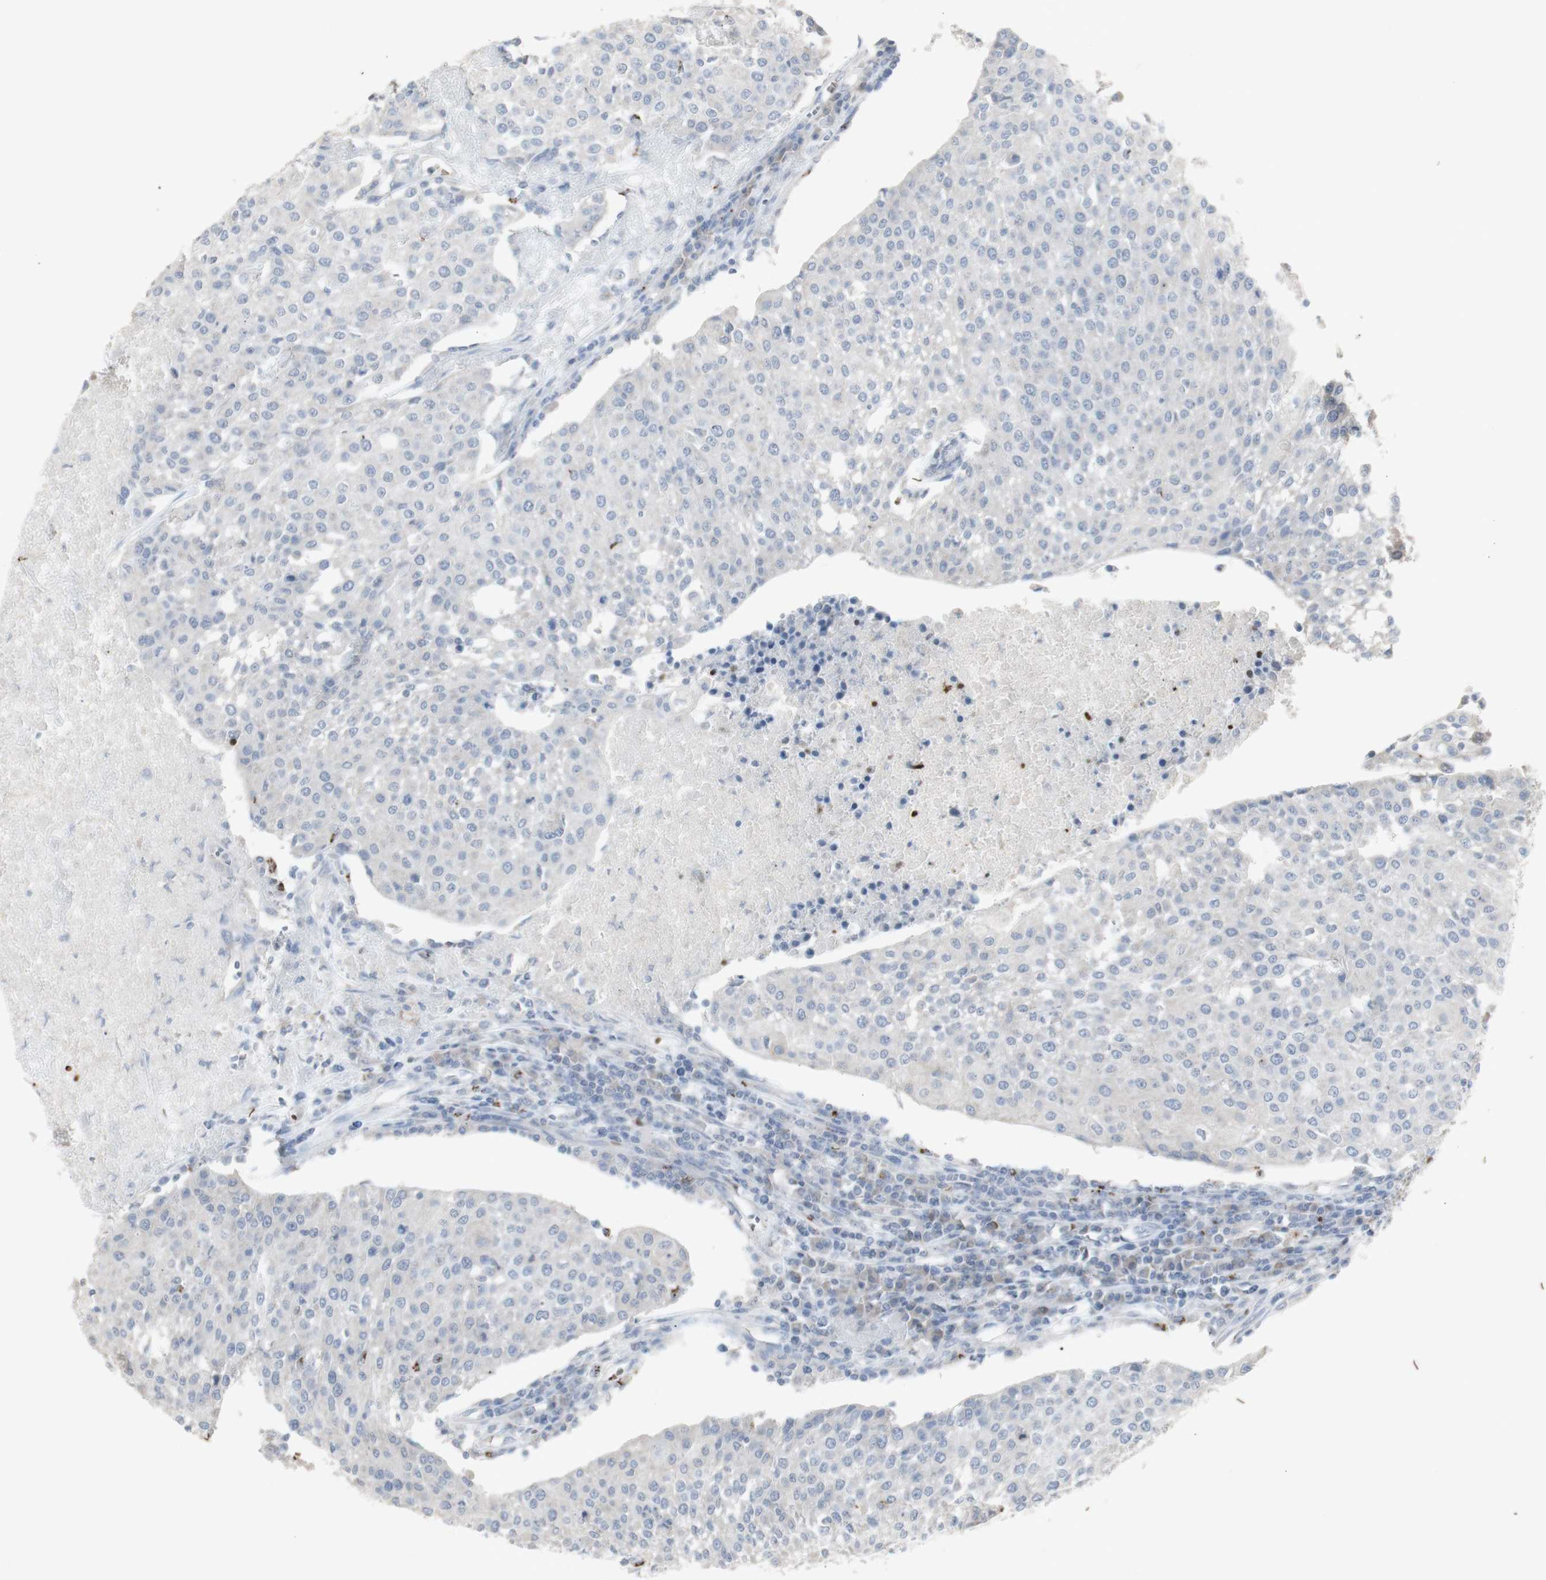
{"staining": {"intensity": "negative", "quantity": "none", "location": "none"}, "tissue": "urothelial cancer", "cell_type": "Tumor cells", "image_type": "cancer", "snomed": [{"axis": "morphology", "description": "Urothelial carcinoma, High grade"}, {"axis": "topography", "description": "Urinary bladder"}], "caption": "An IHC image of high-grade urothelial carcinoma is shown. There is no staining in tumor cells of high-grade urothelial carcinoma.", "gene": "INS", "patient": {"sex": "female", "age": 85}}